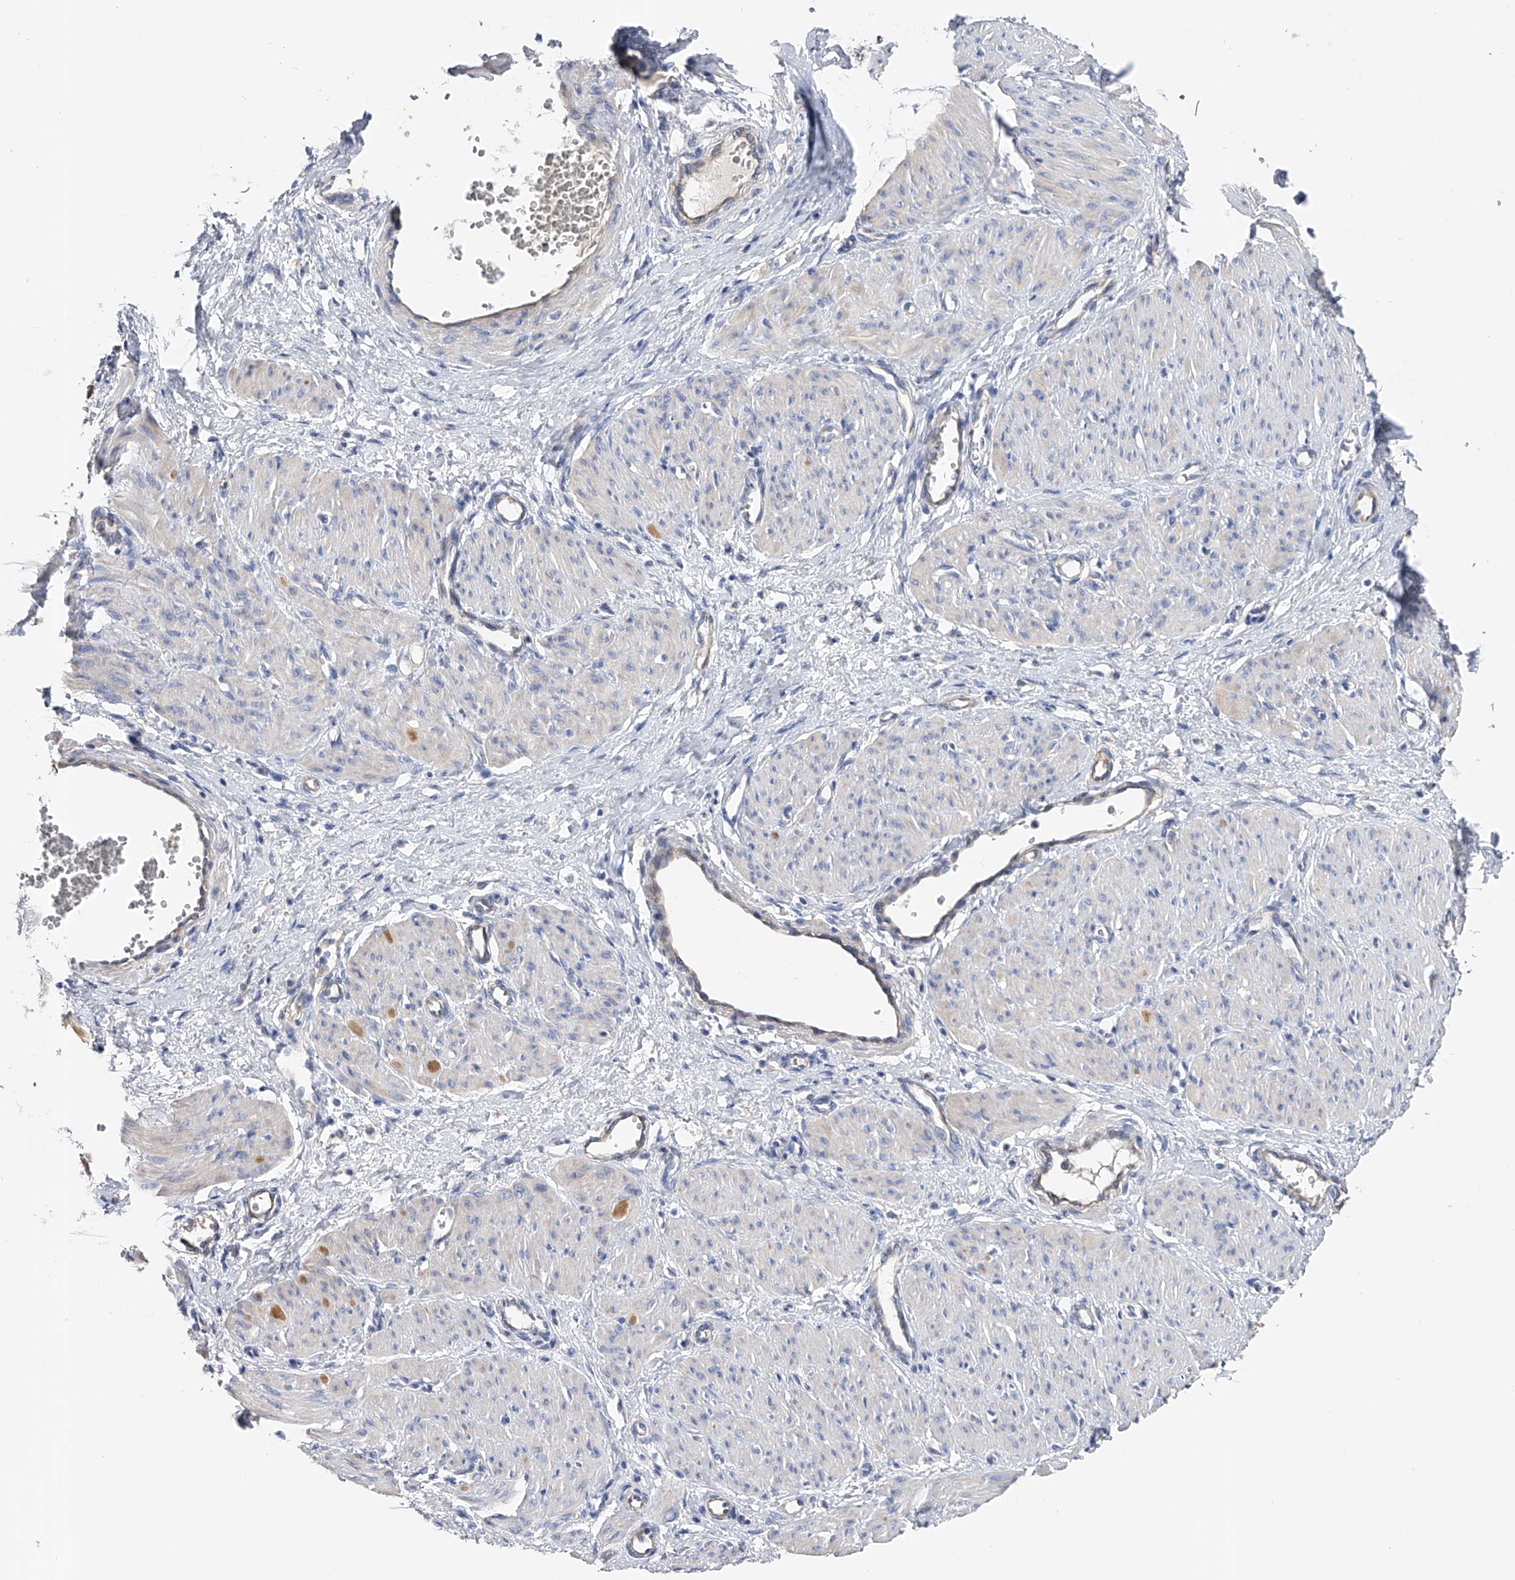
{"staining": {"intensity": "weak", "quantity": "<25%", "location": "cytoplasmic/membranous"}, "tissue": "smooth muscle", "cell_type": "Smooth muscle cells", "image_type": "normal", "snomed": [{"axis": "morphology", "description": "Normal tissue, NOS"}, {"axis": "topography", "description": "Endometrium"}], "caption": "Smooth muscle cells show no significant positivity in unremarkable smooth muscle. (DAB (3,3'-diaminobenzidine) immunohistochemistry (IHC) visualized using brightfield microscopy, high magnification).", "gene": "RWDD2A", "patient": {"sex": "female", "age": 33}}